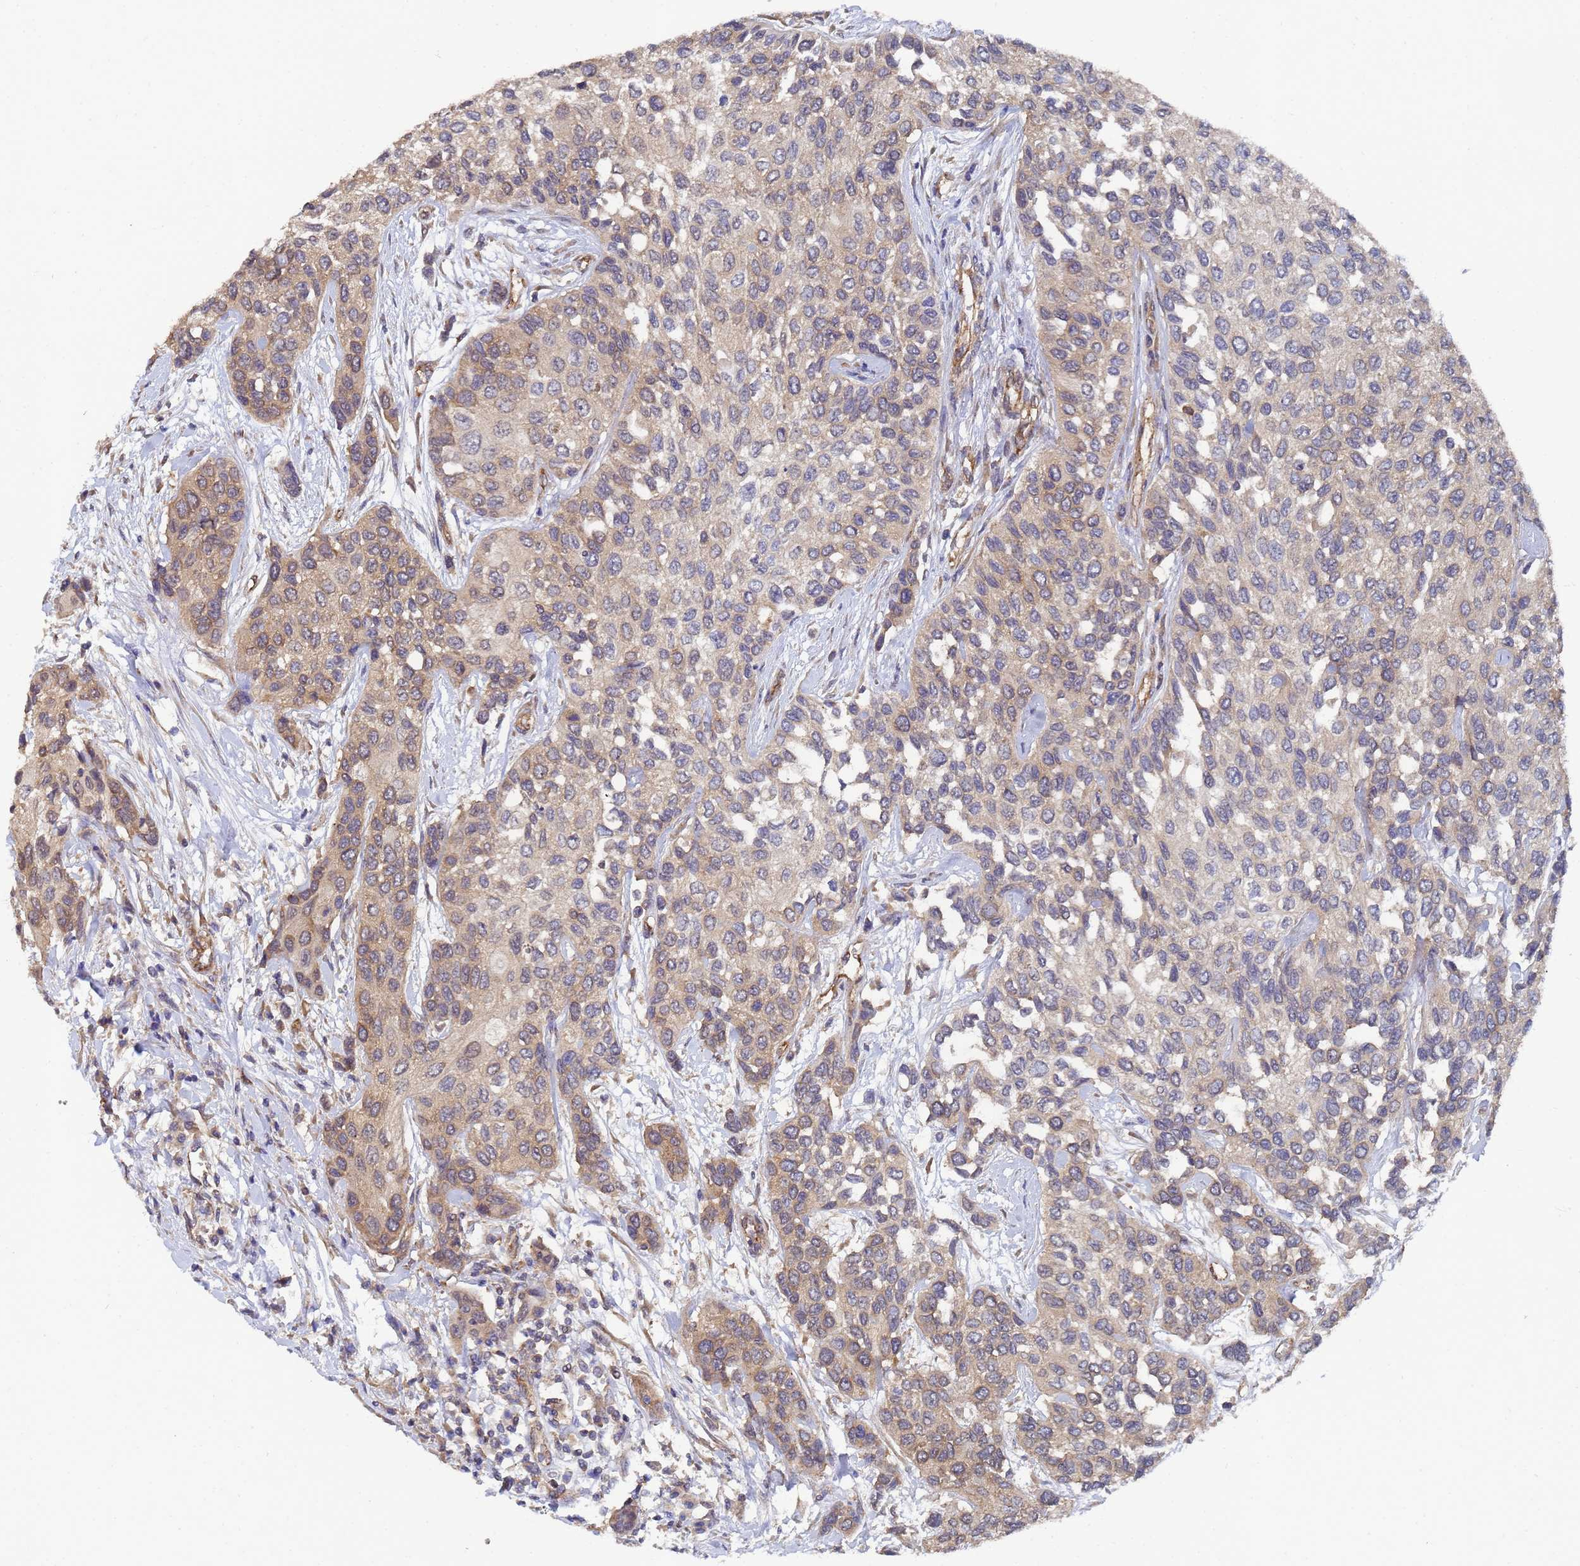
{"staining": {"intensity": "moderate", "quantity": "<25%", "location": "cytoplasmic/membranous"}, "tissue": "urothelial cancer", "cell_type": "Tumor cells", "image_type": "cancer", "snomed": [{"axis": "morphology", "description": "Normal tissue, NOS"}, {"axis": "morphology", "description": "Urothelial carcinoma, High grade"}, {"axis": "topography", "description": "Vascular tissue"}, {"axis": "topography", "description": "Urinary bladder"}], "caption": "Immunohistochemistry (IHC) of urothelial cancer displays low levels of moderate cytoplasmic/membranous expression in approximately <25% of tumor cells. The protein of interest is stained brown, and the nuclei are stained in blue (DAB IHC with brightfield microscopy, high magnification).", "gene": "ALS2CL", "patient": {"sex": "female", "age": 56}}